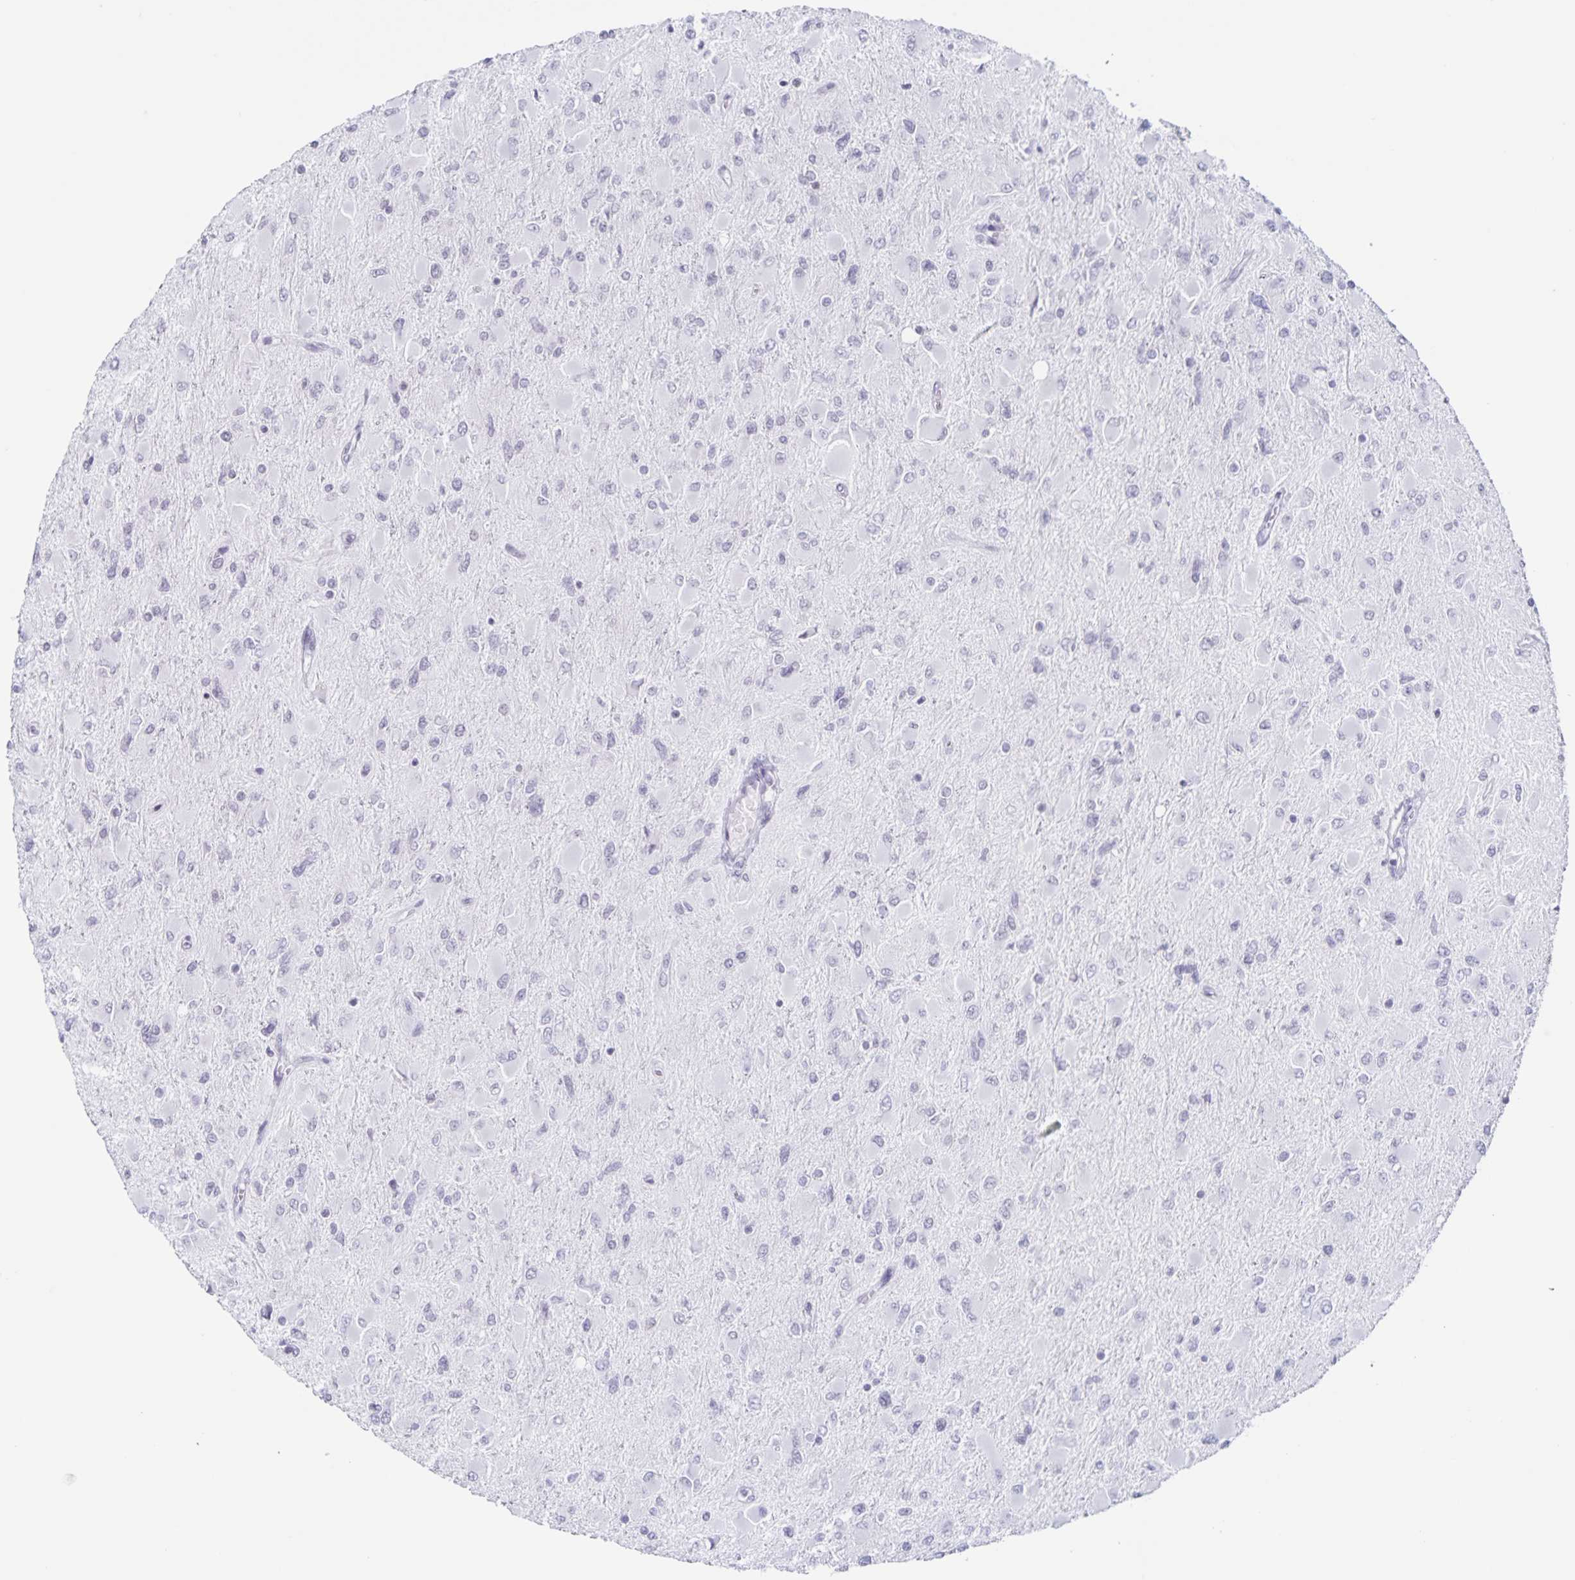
{"staining": {"intensity": "negative", "quantity": "none", "location": "none"}, "tissue": "glioma", "cell_type": "Tumor cells", "image_type": "cancer", "snomed": [{"axis": "morphology", "description": "Glioma, malignant, High grade"}, {"axis": "topography", "description": "Cerebral cortex"}], "caption": "Tumor cells show no significant protein expression in glioma.", "gene": "LCE6A", "patient": {"sex": "female", "age": 36}}